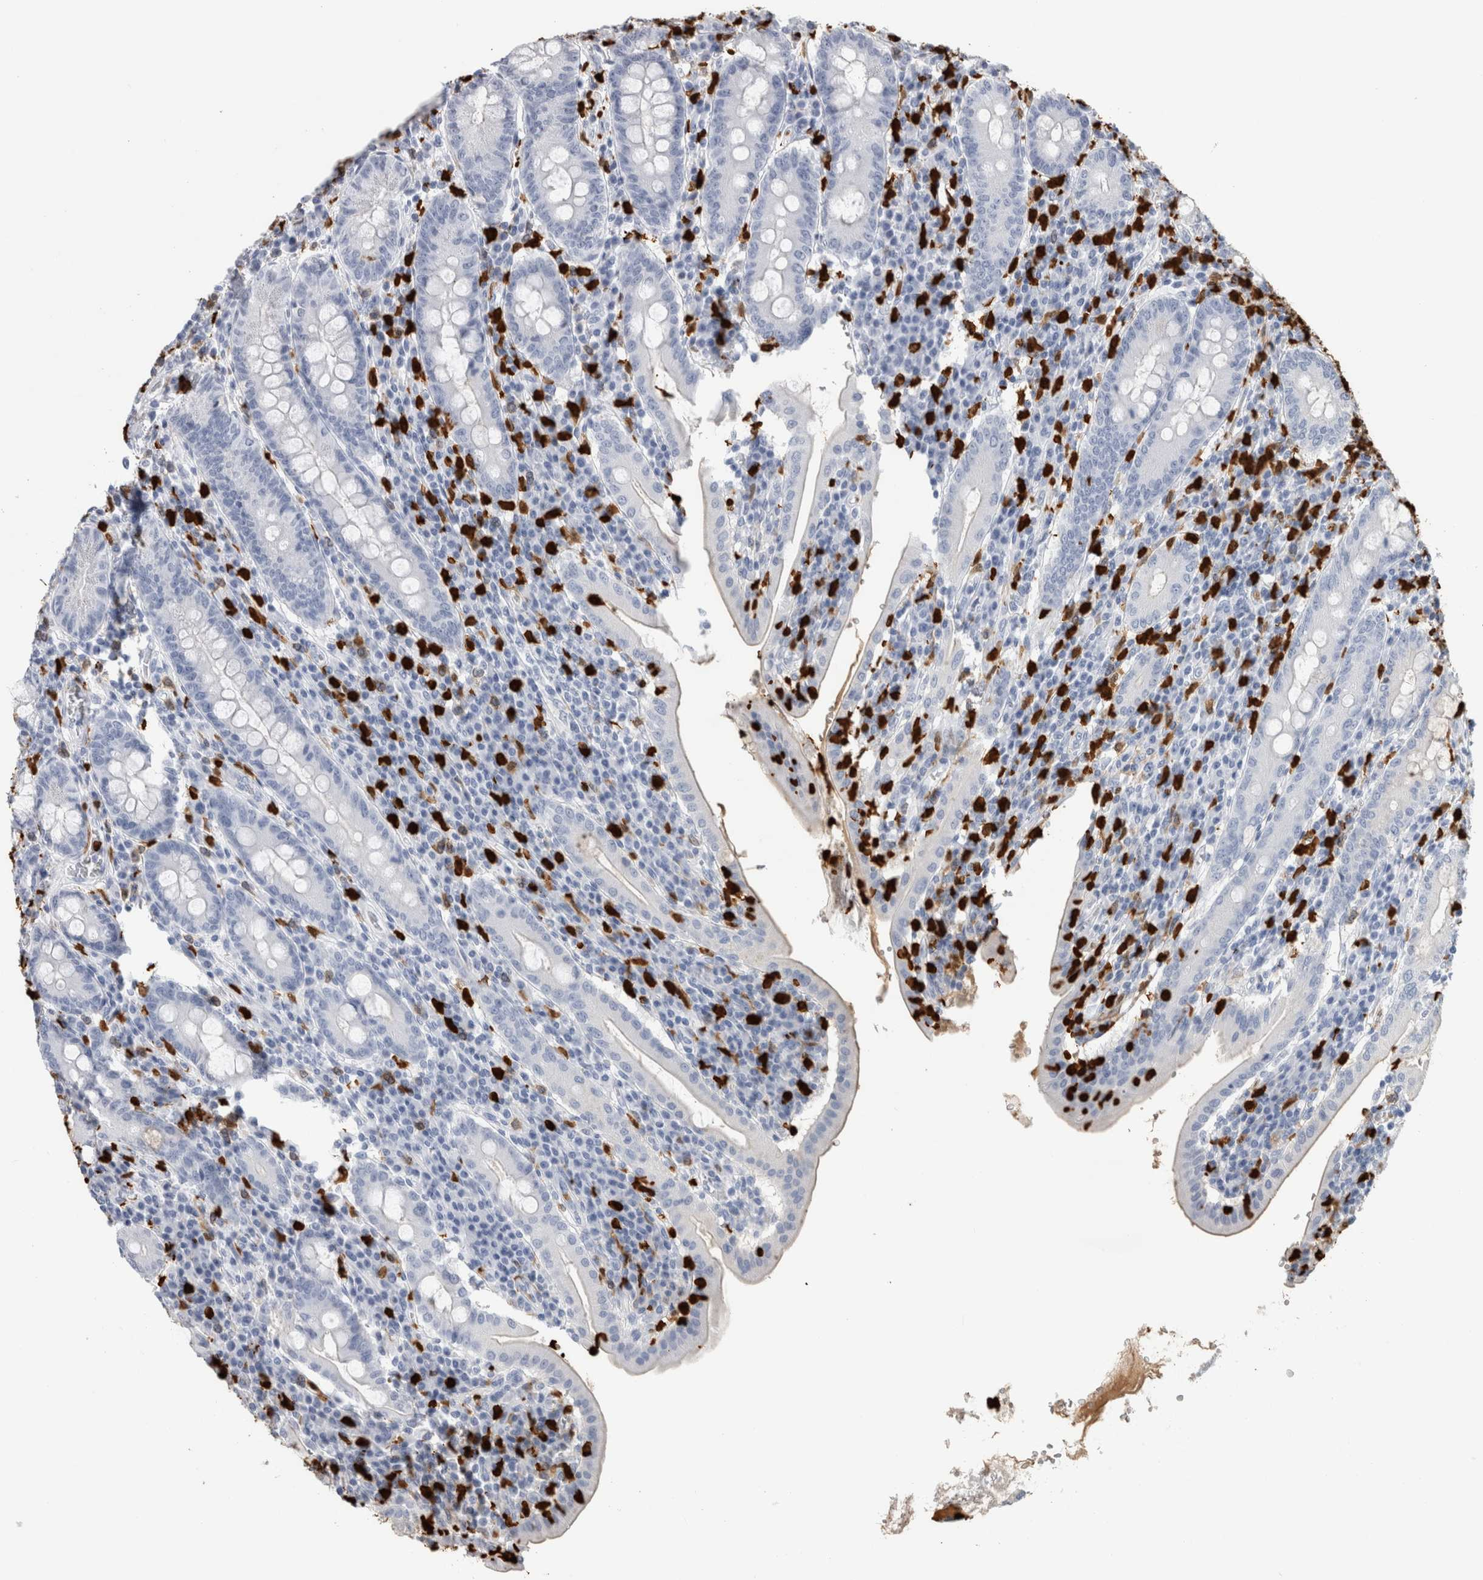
{"staining": {"intensity": "negative", "quantity": "none", "location": "none"}, "tissue": "duodenum", "cell_type": "Glandular cells", "image_type": "normal", "snomed": [{"axis": "morphology", "description": "Normal tissue, NOS"}, {"axis": "morphology", "description": "Adenocarcinoma, NOS"}, {"axis": "topography", "description": "Pancreas"}, {"axis": "topography", "description": "Duodenum"}], "caption": "Glandular cells are negative for brown protein staining in unremarkable duodenum. The staining was performed using DAB to visualize the protein expression in brown, while the nuclei were stained in blue with hematoxylin (Magnification: 20x).", "gene": "S100A8", "patient": {"sex": "male", "age": 50}}